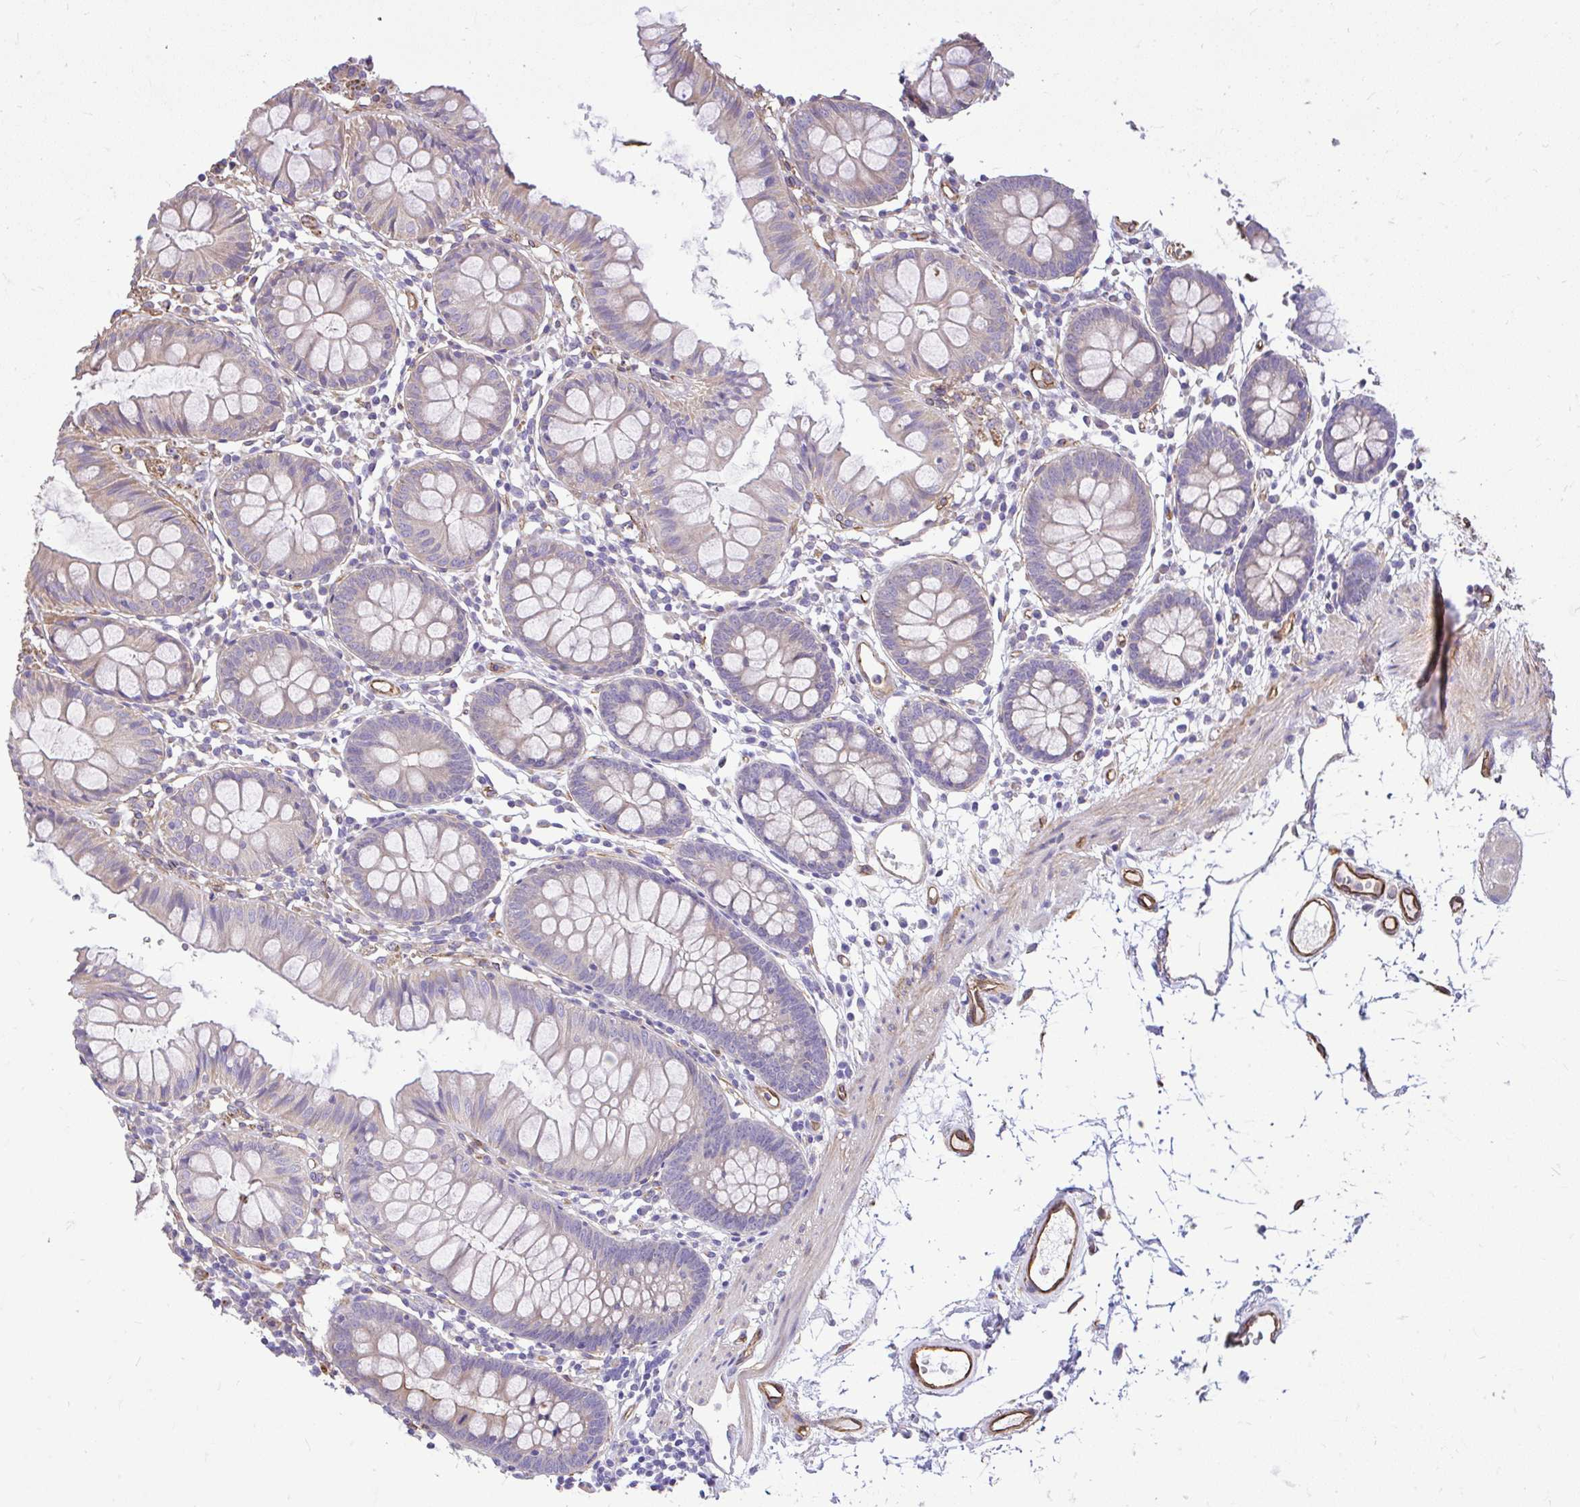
{"staining": {"intensity": "strong", "quantity": ">75%", "location": "cytoplasmic/membranous"}, "tissue": "colon", "cell_type": "Endothelial cells", "image_type": "normal", "snomed": [{"axis": "morphology", "description": "Normal tissue, NOS"}, {"axis": "topography", "description": "Colon"}], "caption": "Endothelial cells exhibit high levels of strong cytoplasmic/membranous expression in about >75% of cells in normal human colon. The staining was performed using DAB to visualize the protein expression in brown, while the nuclei were stained in blue with hematoxylin (Magnification: 20x).", "gene": "PTPRK", "patient": {"sex": "female", "age": 84}}